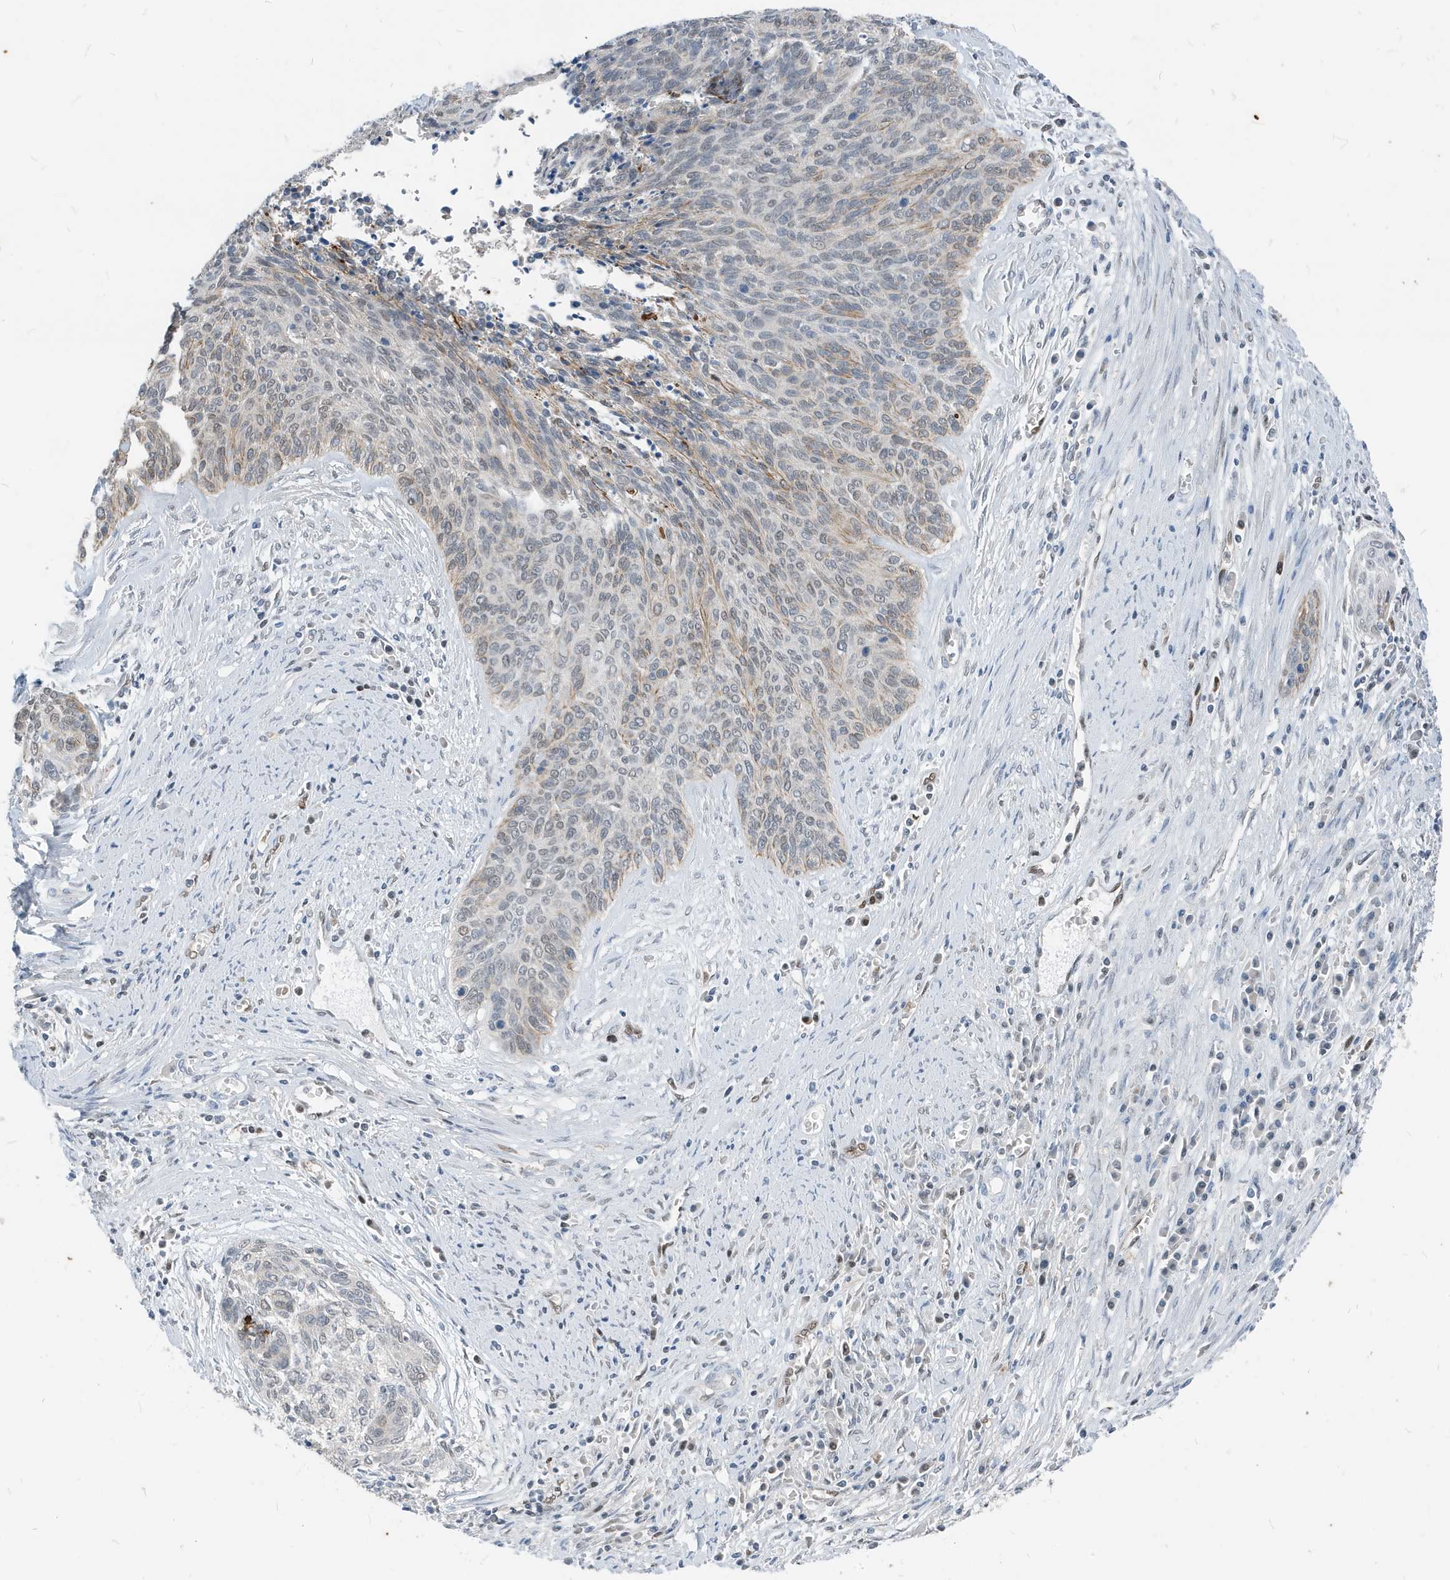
{"staining": {"intensity": "weak", "quantity": "<25%", "location": "cytoplasmic/membranous"}, "tissue": "cervical cancer", "cell_type": "Tumor cells", "image_type": "cancer", "snomed": [{"axis": "morphology", "description": "Squamous cell carcinoma, NOS"}, {"axis": "topography", "description": "Cervix"}], "caption": "Immunohistochemical staining of cervical squamous cell carcinoma demonstrates no significant expression in tumor cells.", "gene": "NCOA7", "patient": {"sex": "female", "age": 55}}